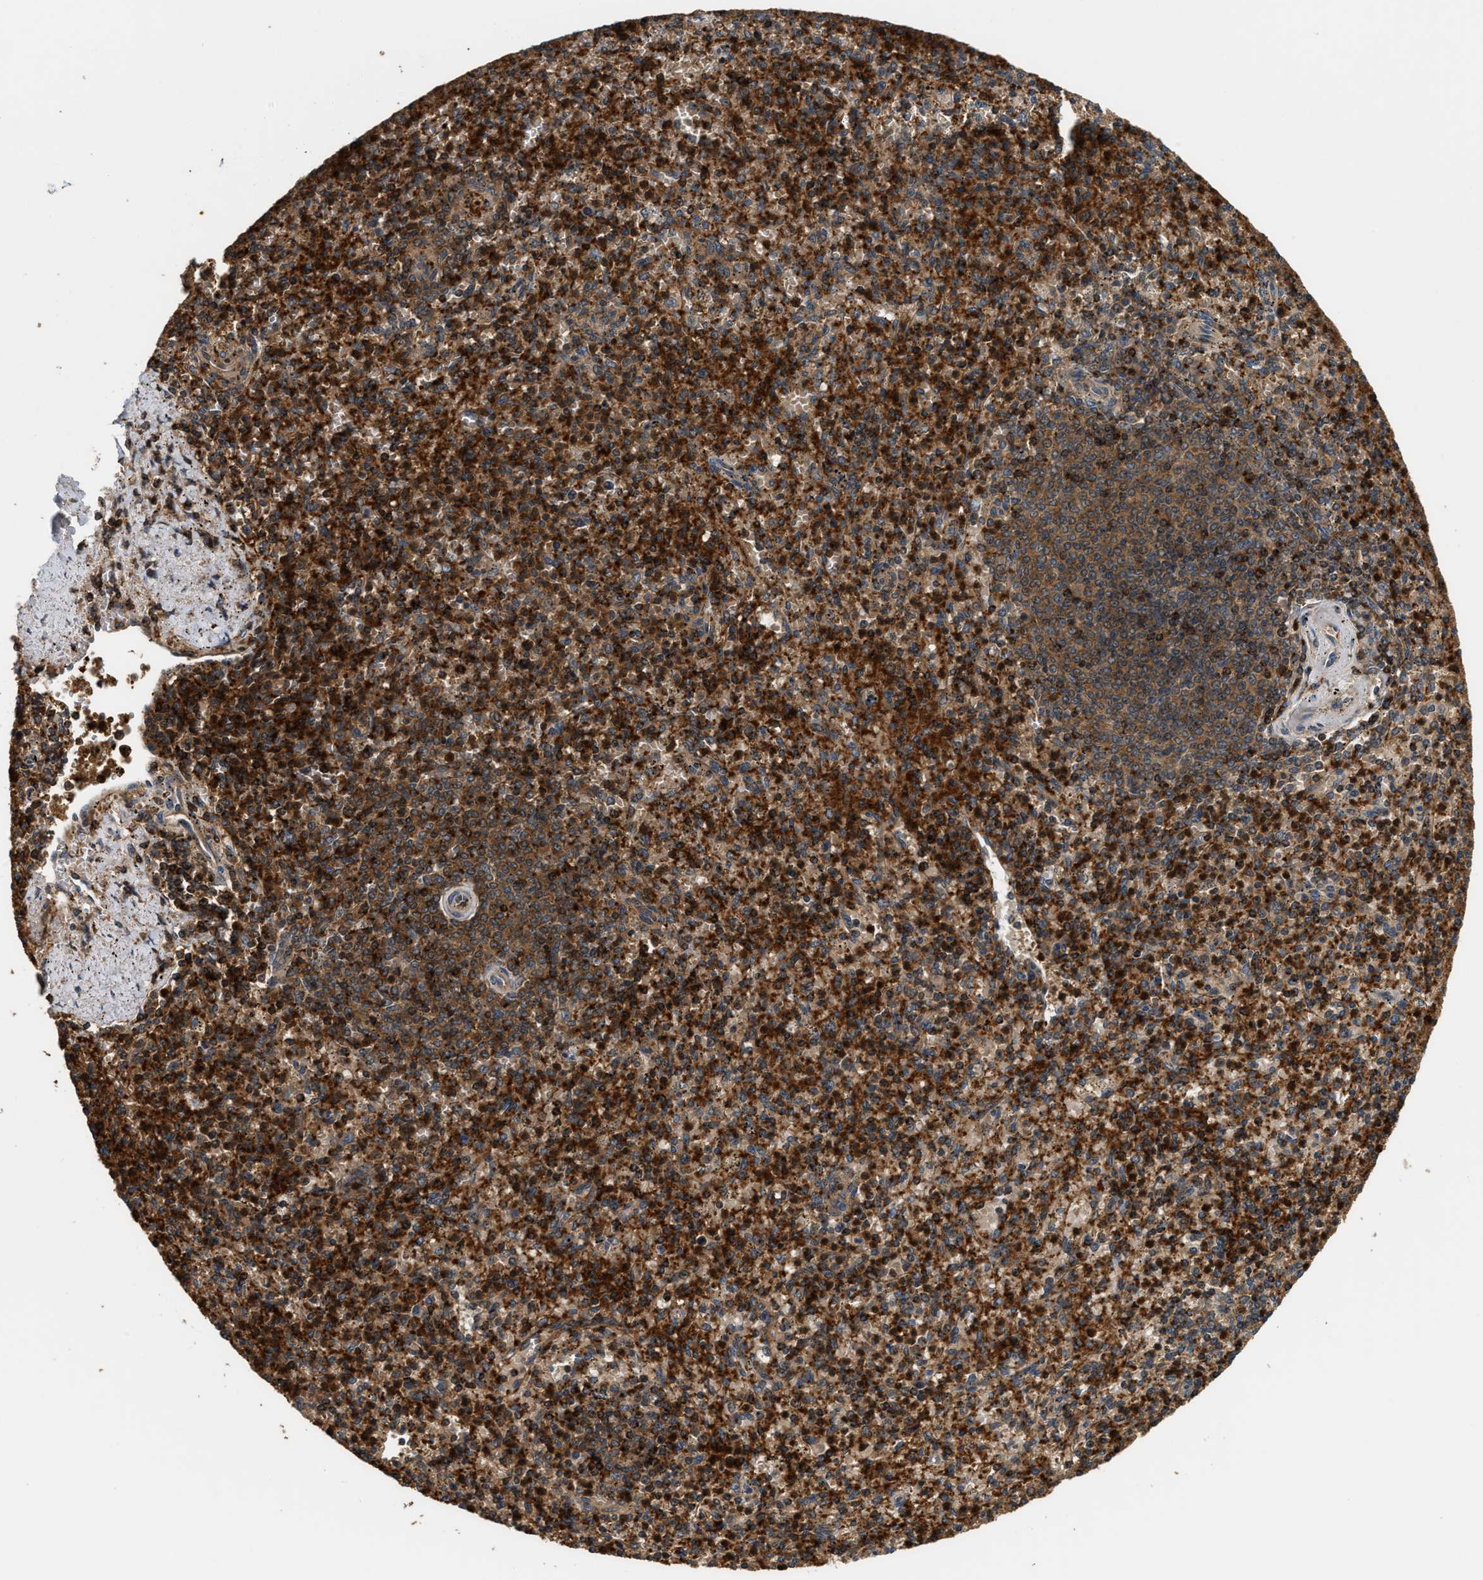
{"staining": {"intensity": "strong", "quantity": ">75%", "location": "cytoplasmic/membranous"}, "tissue": "spleen", "cell_type": "Cells in red pulp", "image_type": "normal", "snomed": [{"axis": "morphology", "description": "Normal tissue, NOS"}, {"axis": "topography", "description": "Spleen"}], "caption": "IHC histopathology image of benign spleen: human spleen stained using immunohistochemistry (IHC) shows high levels of strong protein expression localized specifically in the cytoplasmic/membranous of cells in red pulp, appearing as a cytoplasmic/membranous brown color.", "gene": "SNX5", "patient": {"sex": "male", "age": 72}}